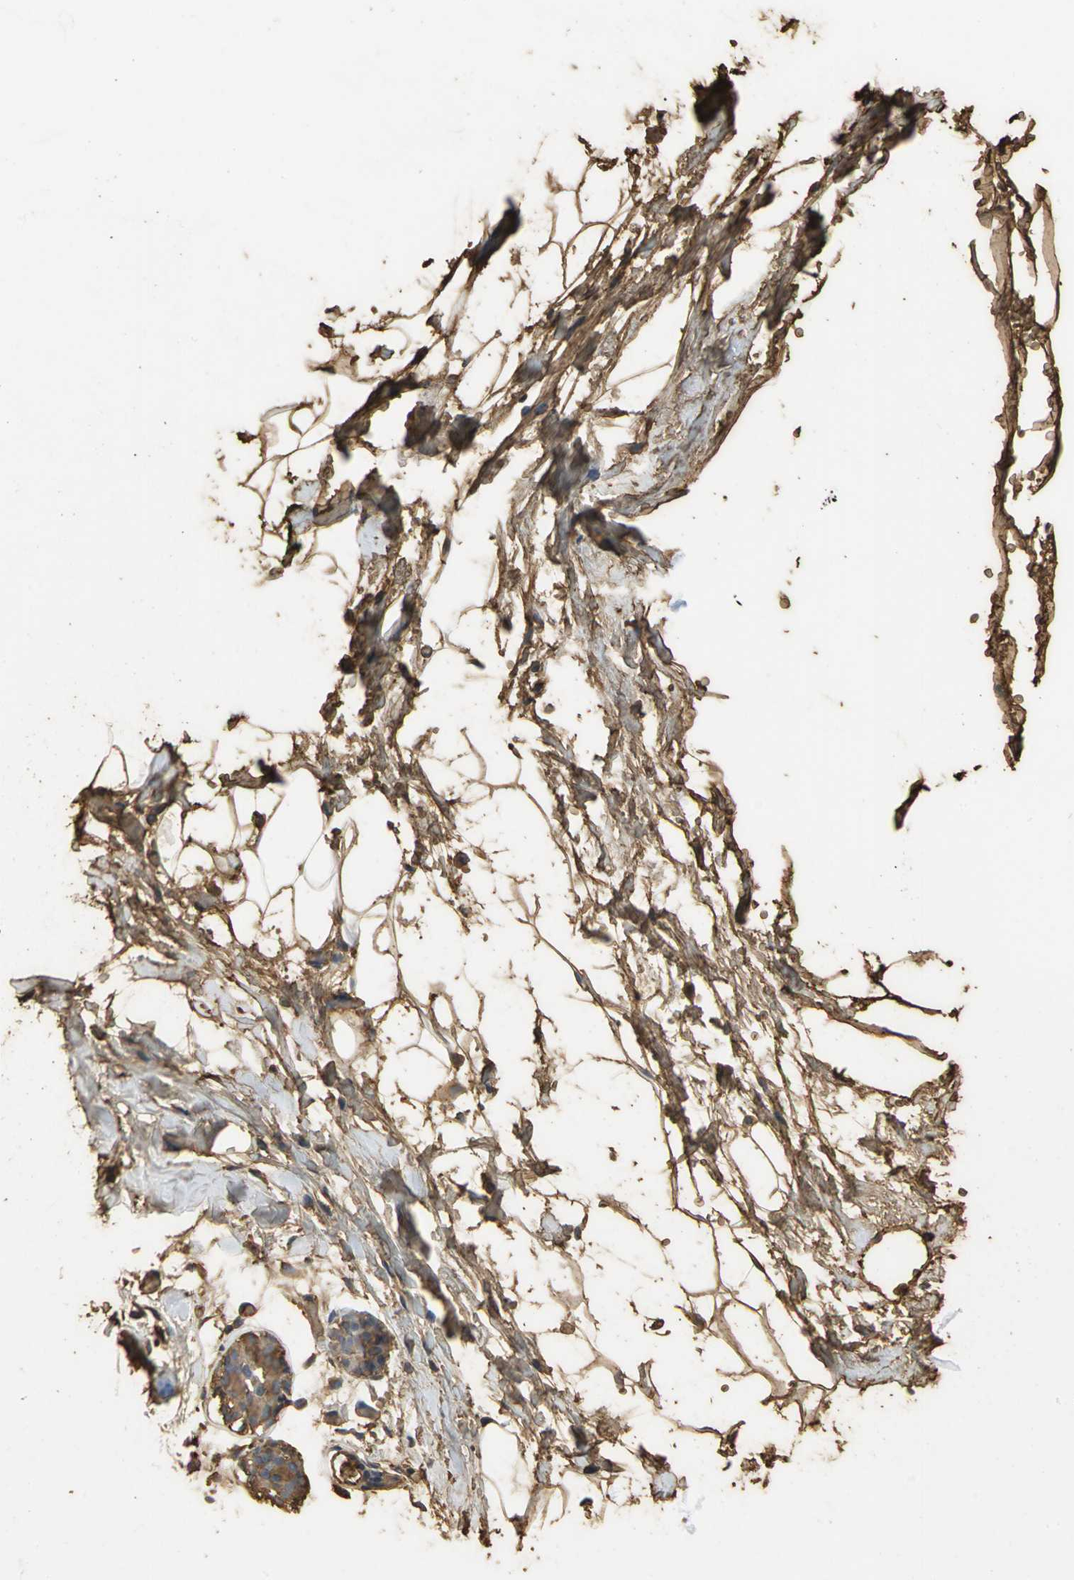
{"staining": {"intensity": "moderate", "quantity": ">75%", "location": "cytoplasmic/membranous"}, "tissue": "adipose tissue", "cell_type": "Adipocytes", "image_type": "normal", "snomed": [{"axis": "morphology", "description": "Normal tissue, NOS"}, {"axis": "topography", "description": "Breast"}, {"axis": "topography", "description": "Soft tissue"}], "caption": "An immunohistochemistry (IHC) micrograph of normal tissue is shown. Protein staining in brown labels moderate cytoplasmic/membranous positivity in adipose tissue within adipocytes.", "gene": "TREM1", "patient": {"sex": "female", "age": 25}}